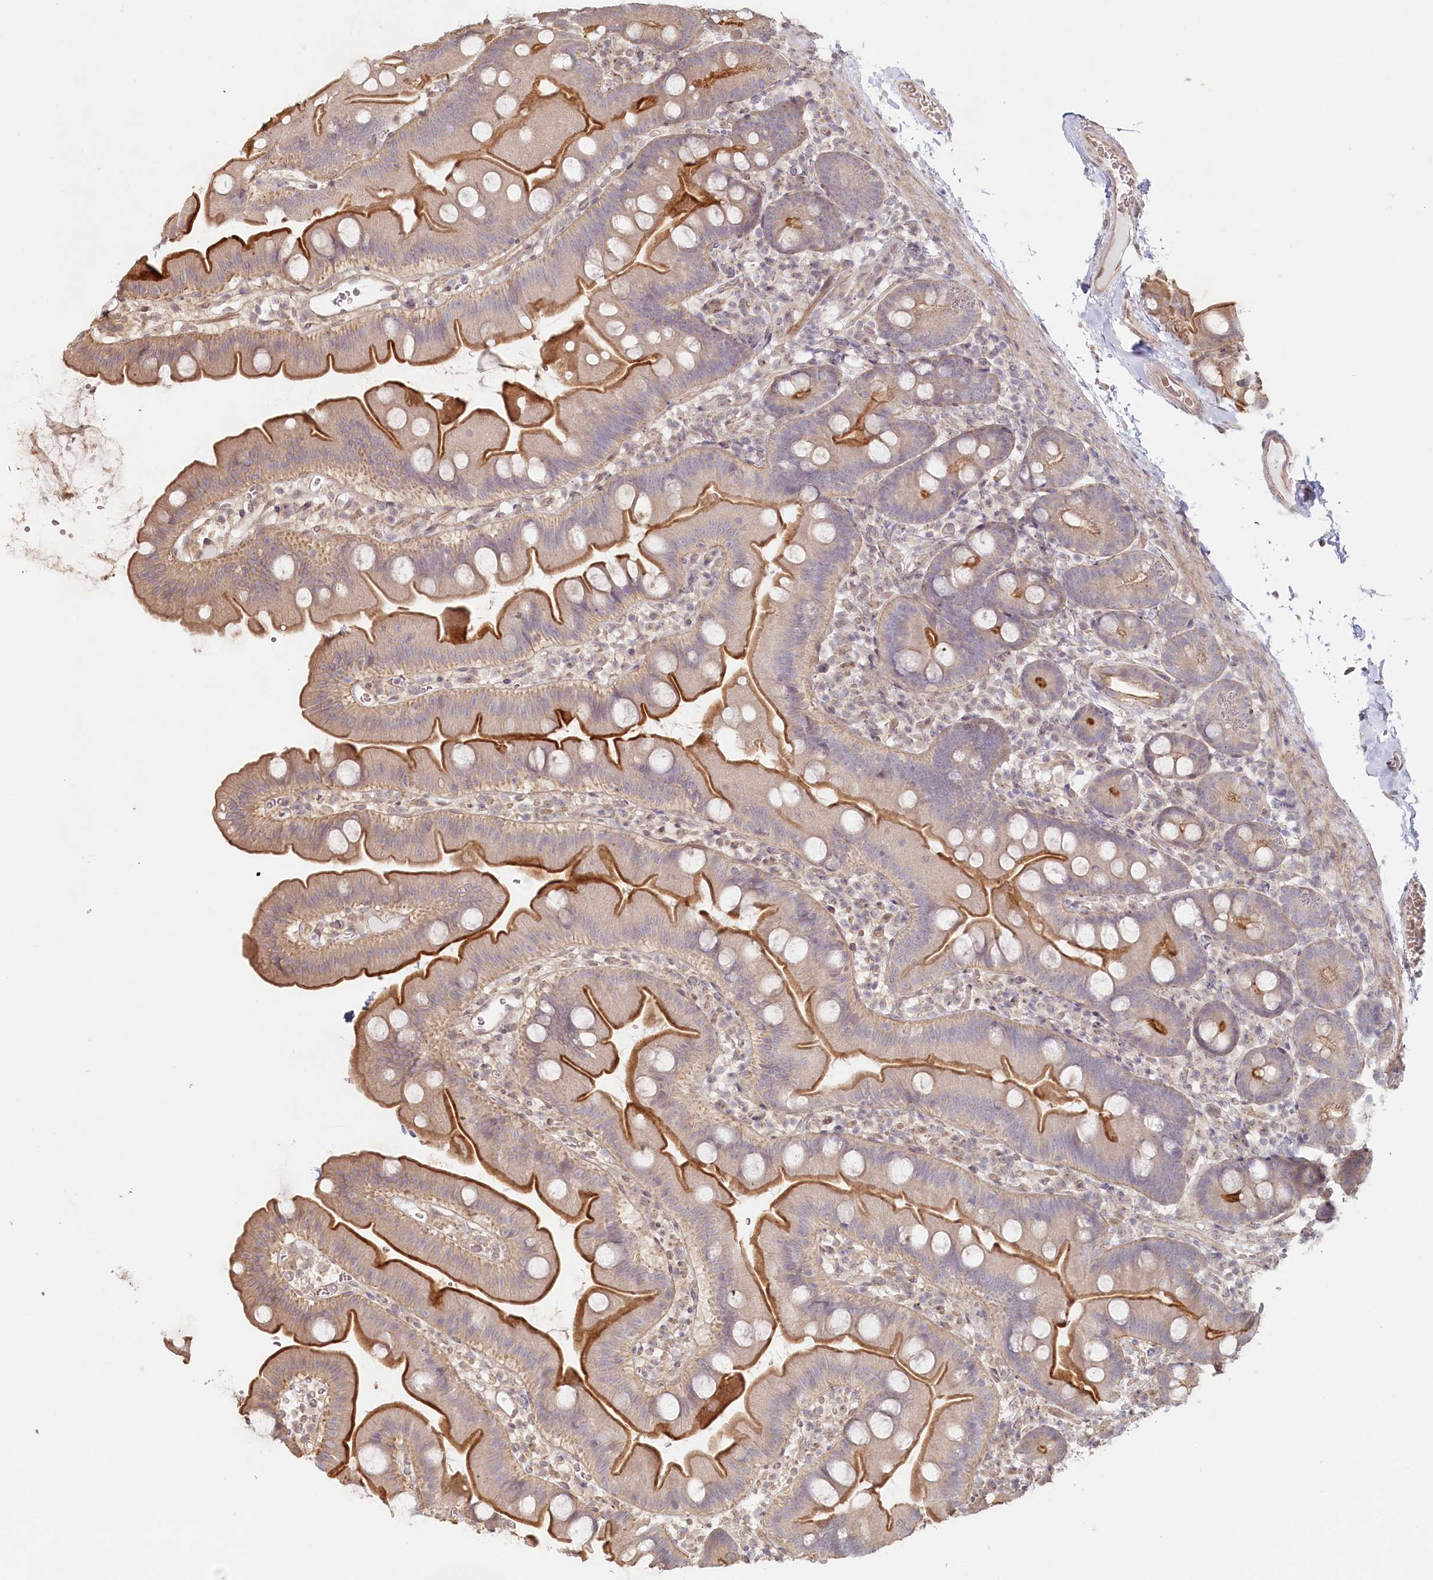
{"staining": {"intensity": "strong", "quantity": ">75%", "location": "cytoplasmic/membranous"}, "tissue": "small intestine", "cell_type": "Glandular cells", "image_type": "normal", "snomed": [{"axis": "morphology", "description": "Normal tissue, NOS"}, {"axis": "topography", "description": "Small intestine"}], "caption": "Protein staining demonstrates strong cytoplasmic/membranous expression in about >75% of glandular cells in unremarkable small intestine. The staining was performed using DAB, with brown indicating positive protein expression. Nuclei are stained blue with hematoxylin.", "gene": "TCHP", "patient": {"sex": "female", "age": 68}}